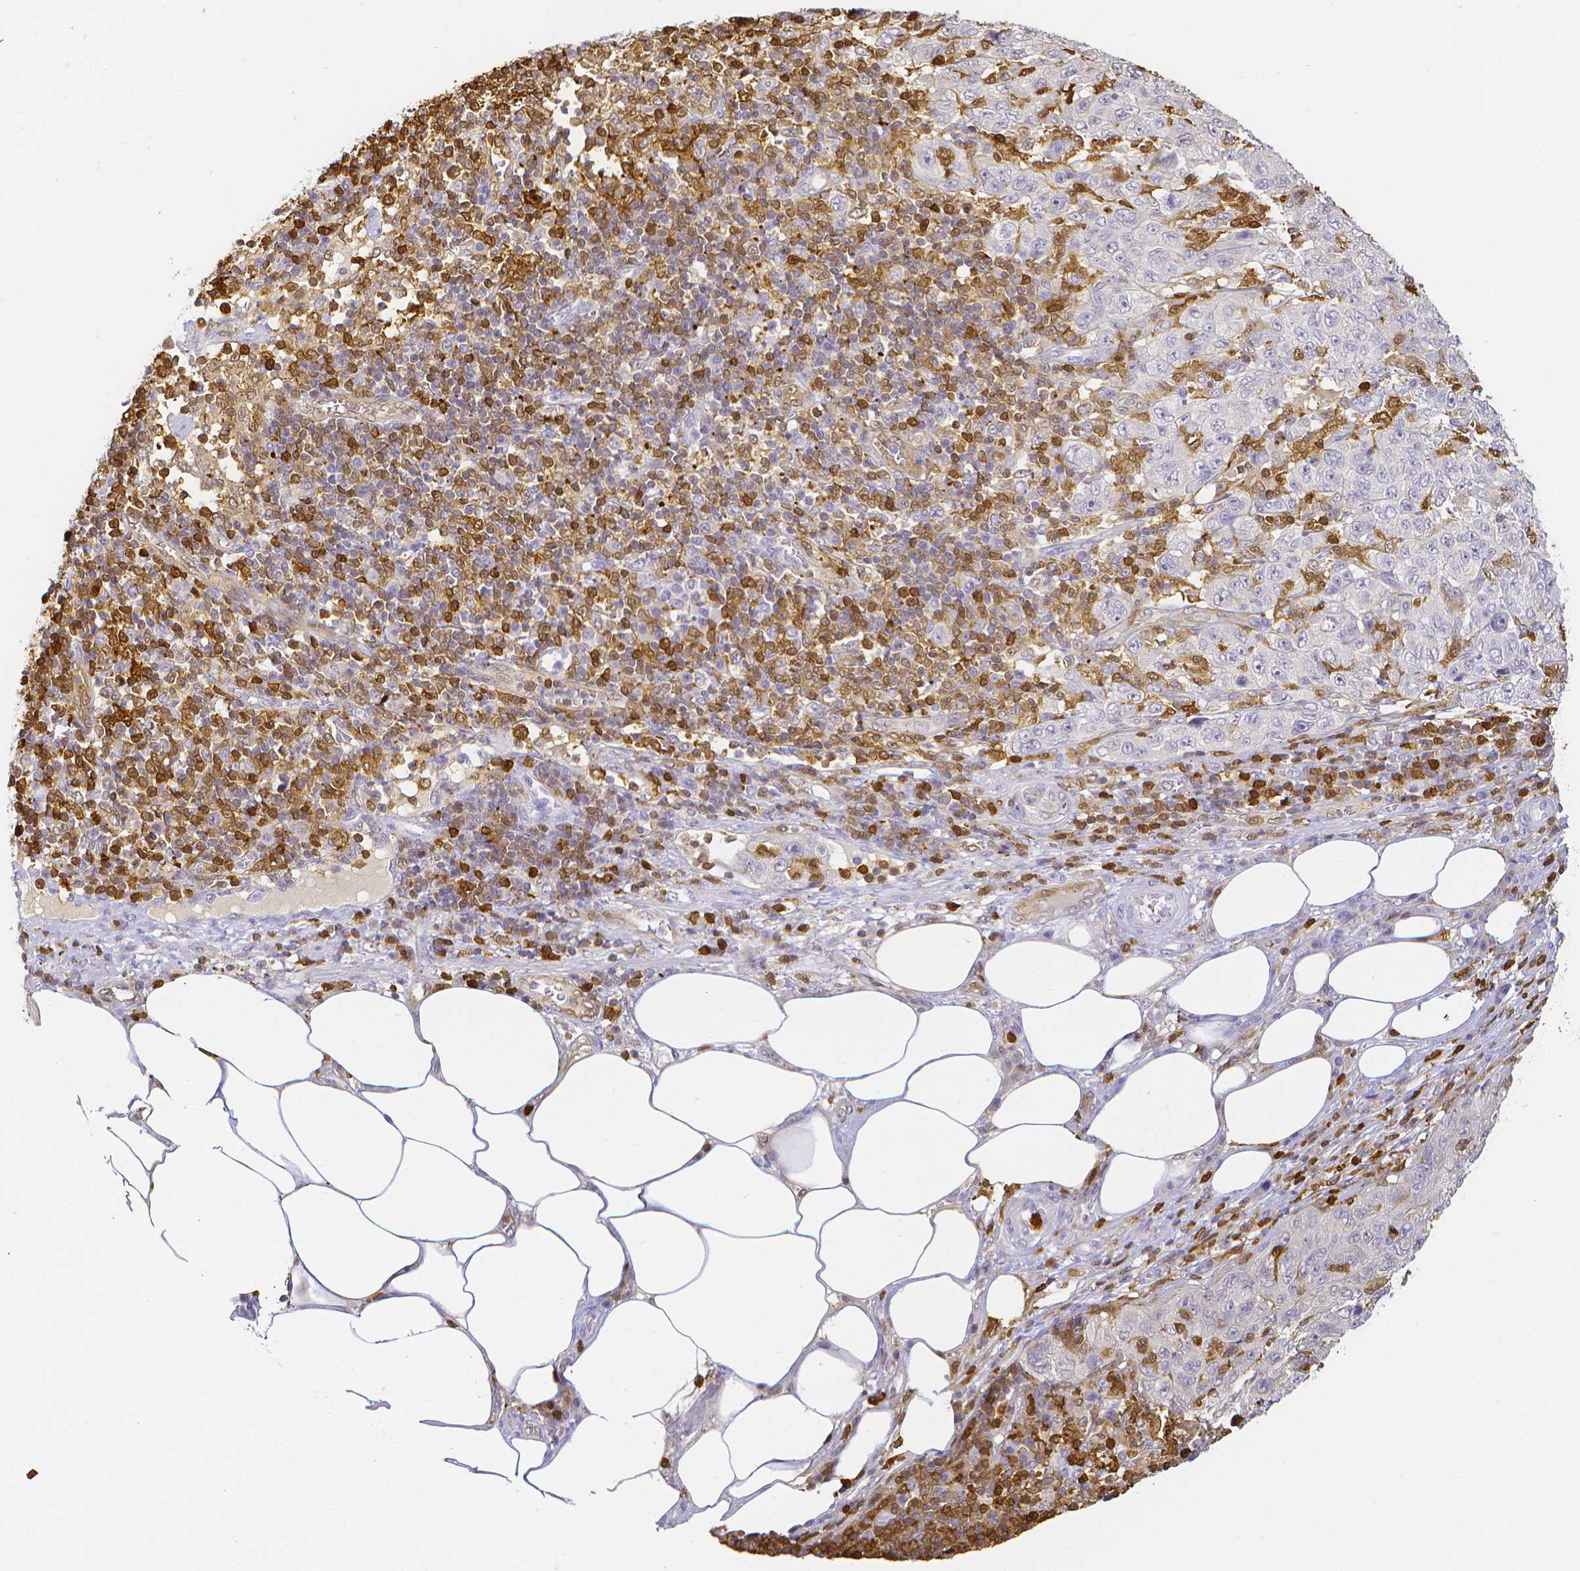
{"staining": {"intensity": "negative", "quantity": "none", "location": "none"}, "tissue": "pancreatic cancer", "cell_type": "Tumor cells", "image_type": "cancer", "snomed": [{"axis": "morphology", "description": "Adenocarcinoma, NOS"}, {"axis": "topography", "description": "Pancreas"}], "caption": "DAB (3,3'-diaminobenzidine) immunohistochemical staining of human pancreatic cancer (adenocarcinoma) exhibits no significant positivity in tumor cells.", "gene": "COTL1", "patient": {"sex": "male", "age": 68}}